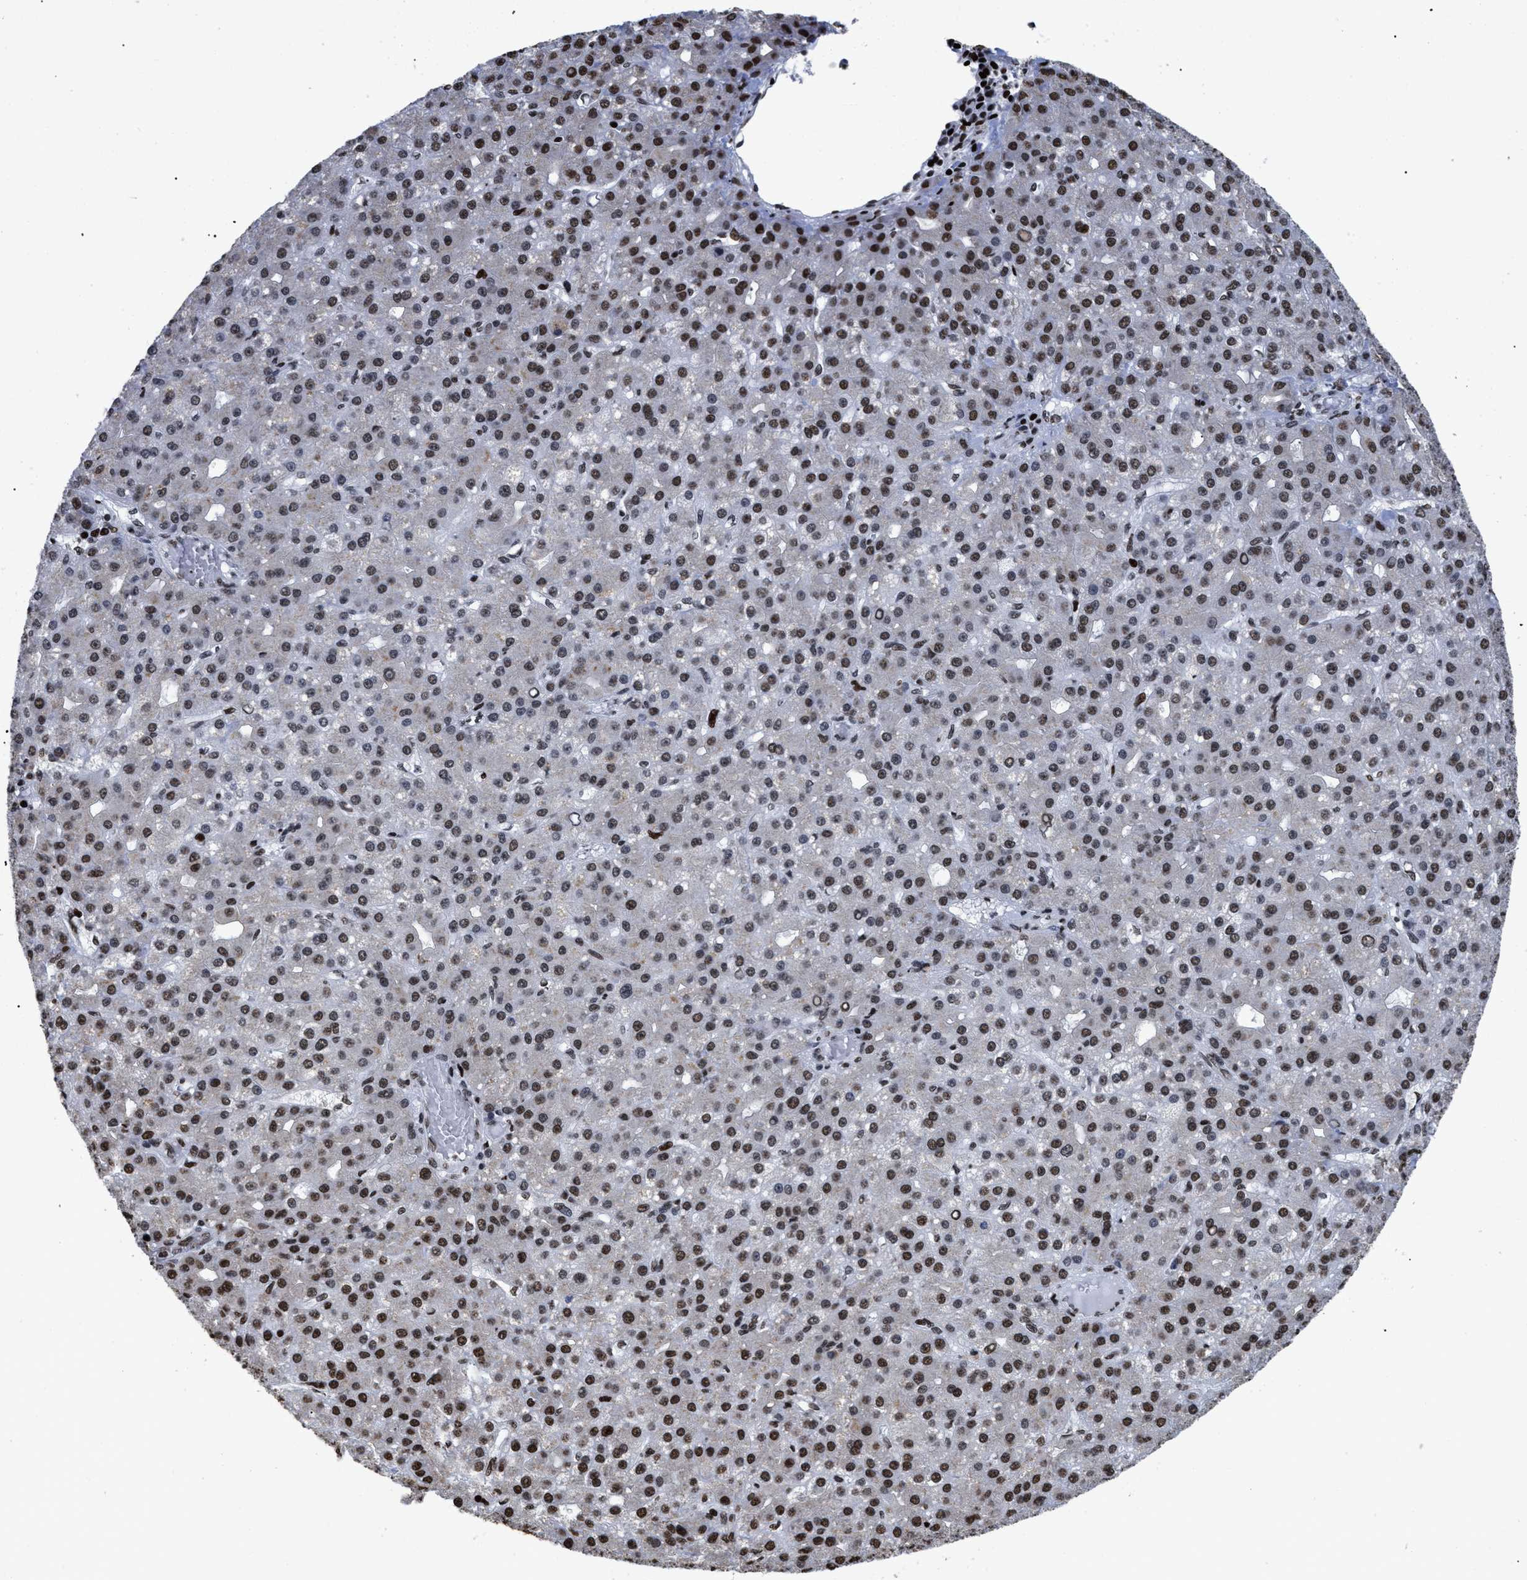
{"staining": {"intensity": "strong", "quantity": "25%-75%", "location": "nuclear"}, "tissue": "liver cancer", "cell_type": "Tumor cells", "image_type": "cancer", "snomed": [{"axis": "morphology", "description": "Carcinoma, Hepatocellular, NOS"}, {"axis": "topography", "description": "Liver"}], "caption": "This histopathology image reveals immunohistochemistry staining of liver hepatocellular carcinoma, with high strong nuclear positivity in approximately 25%-75% of tumor cells.", "gene": "CALHM3", "patient": {"sex": "male", "age": 67}}